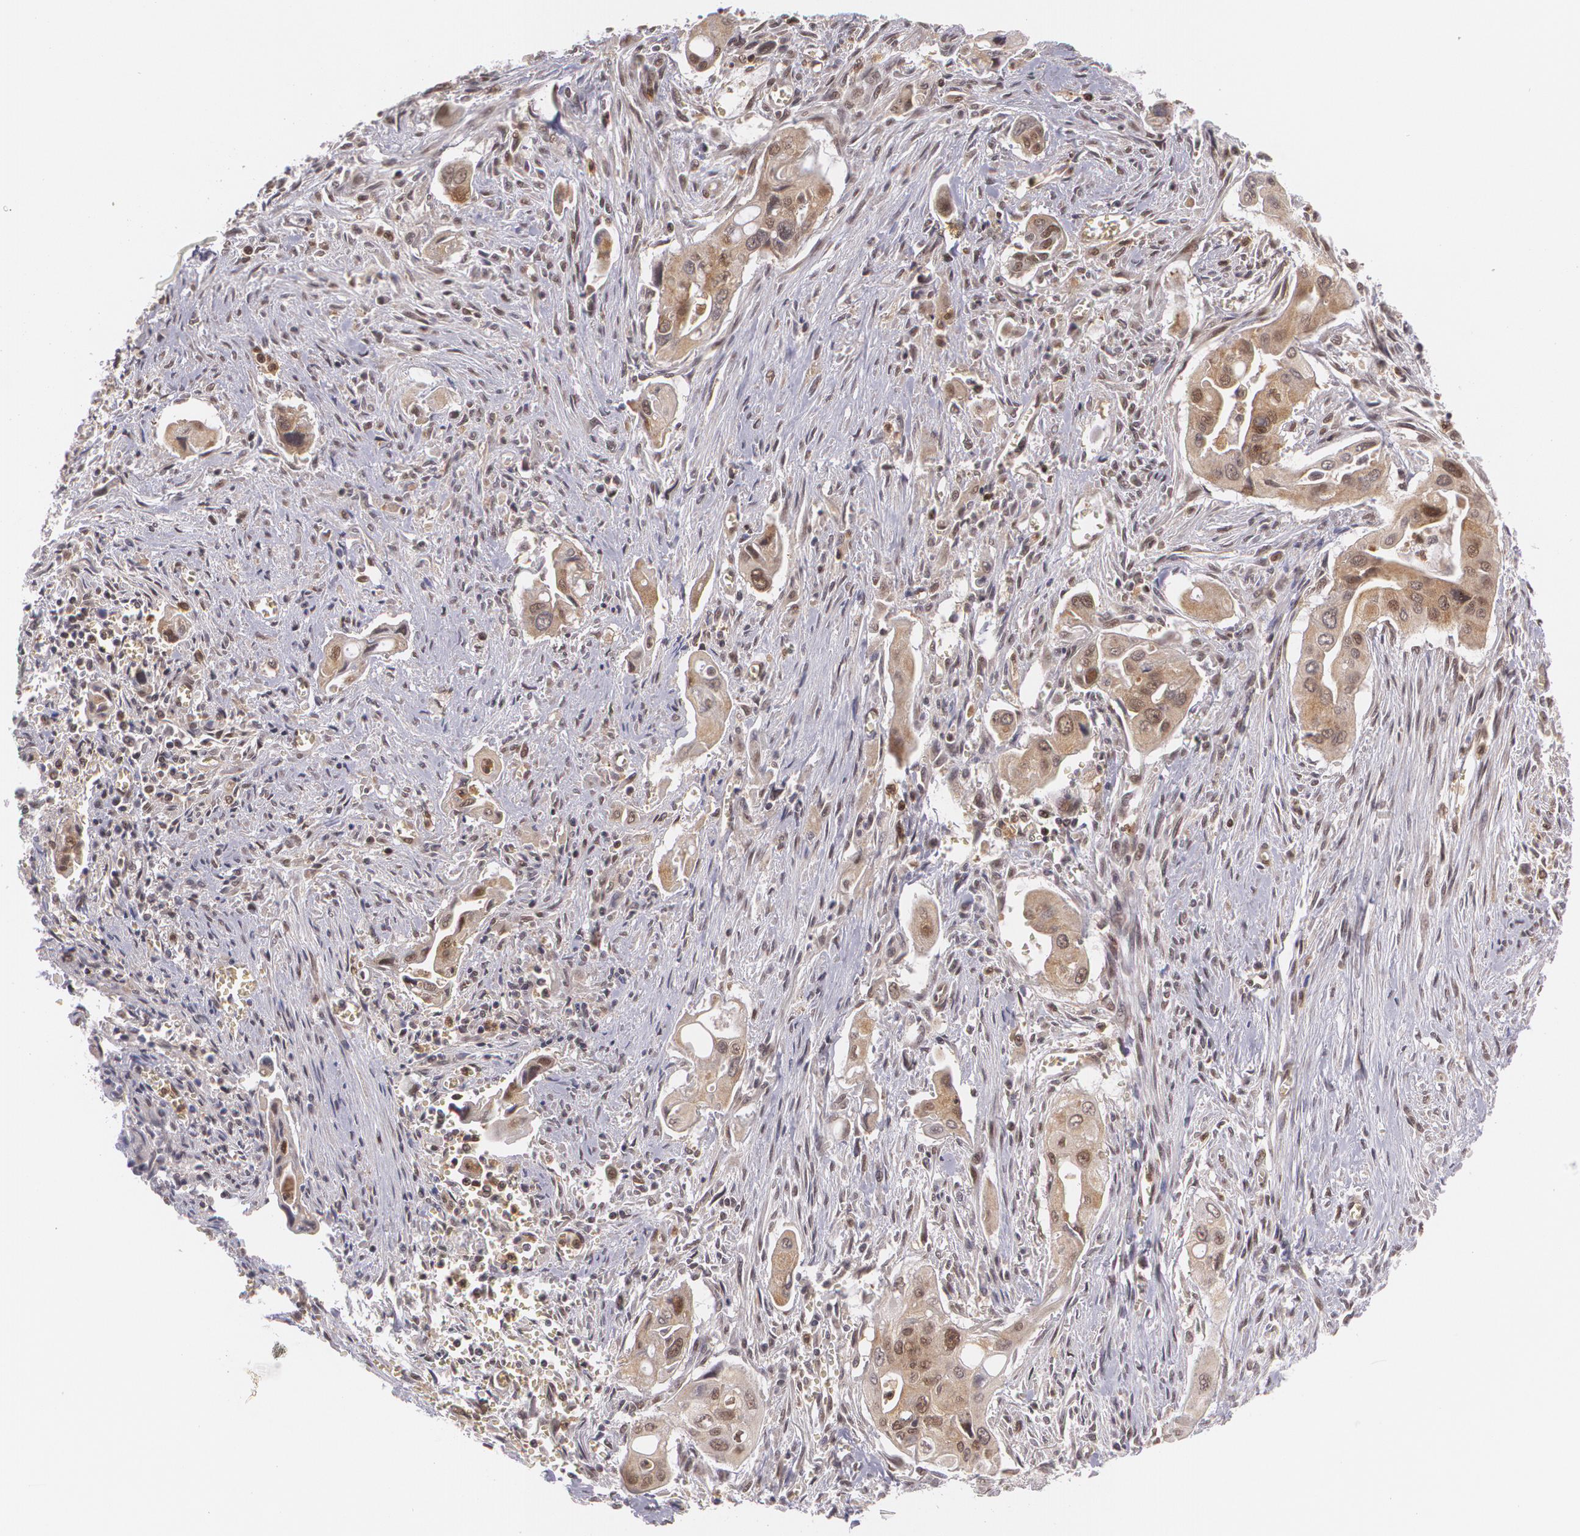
{"staining": {"intensity": "moderate", "quantity": "25%-75%", "location": "cytoplasmic/membranous,nuclear"}, "tissue": "pancreatic cancer", "cell_type": "Tumor cells", "image_type": "cancer", "snomed": [{"axis": "morphology", "description": "Adenocarcinoma, NOS"}, {"axis": "topography", "description": "Pancreas"}], "caption": "Pancreatic cancer tissue reveals moderate cytoplasmic/membranous and nuclear expression in about 25%-75% of tumor cells", "gene": "CUL2", "patient": {"sex": "male", "age": 77}}